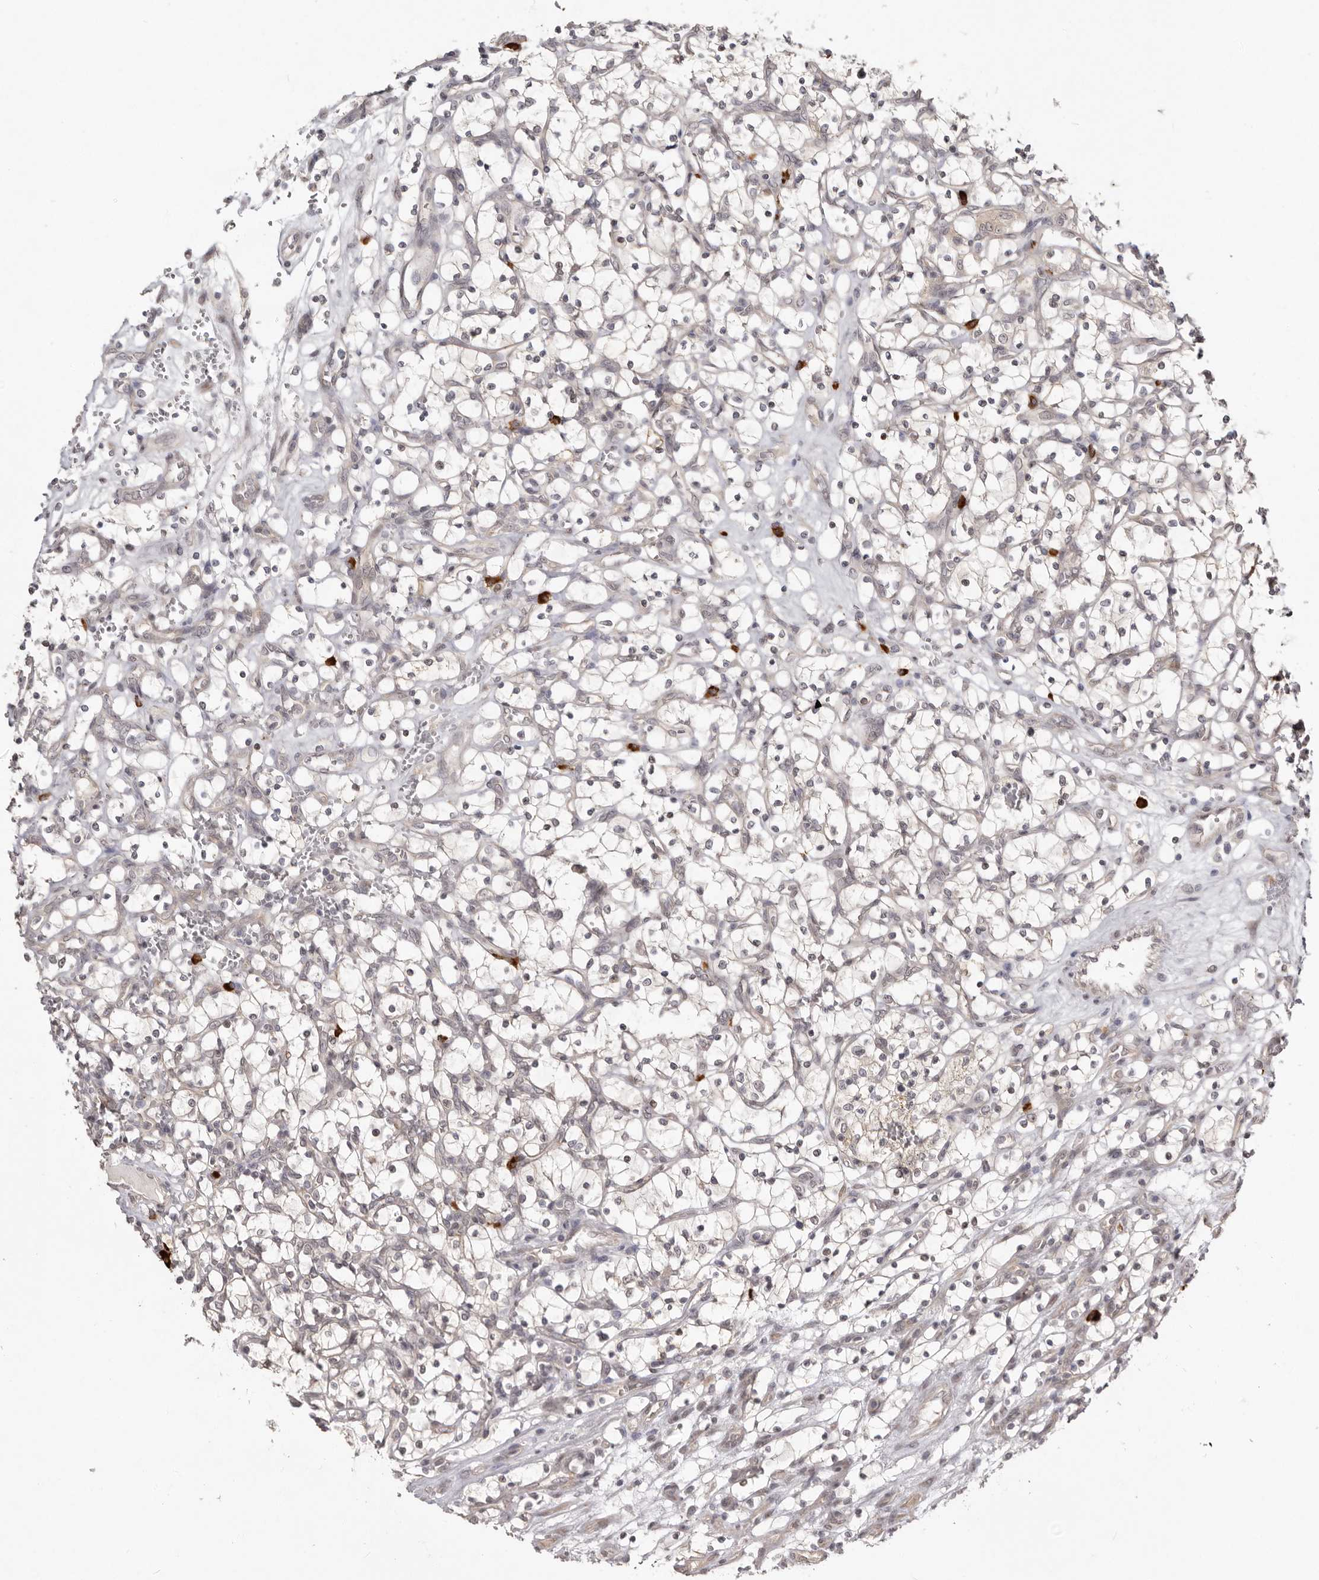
{"staining": {"intensity": "negative", "quantity": "none", "location": "none"}, "tissue": "renal cancer", "cell_type": "Tumor cells", "image_type": "cancer", "snomed": [{"axis": "morphology", "description": "Adenocarcinoma, NOS"}, {"axis": "topography", "description": "Kidney"}], "caption": "The micrograph reveals no significant positivity in tumor cells of renal cancer. (DAB (3,3'-diaminobenzidine) immunohistochemistry (IHC) visualized using brightfield microscopy, high magnification).", "gene": "NSUN4", "patient": {"sex": "female", "age": 69}}